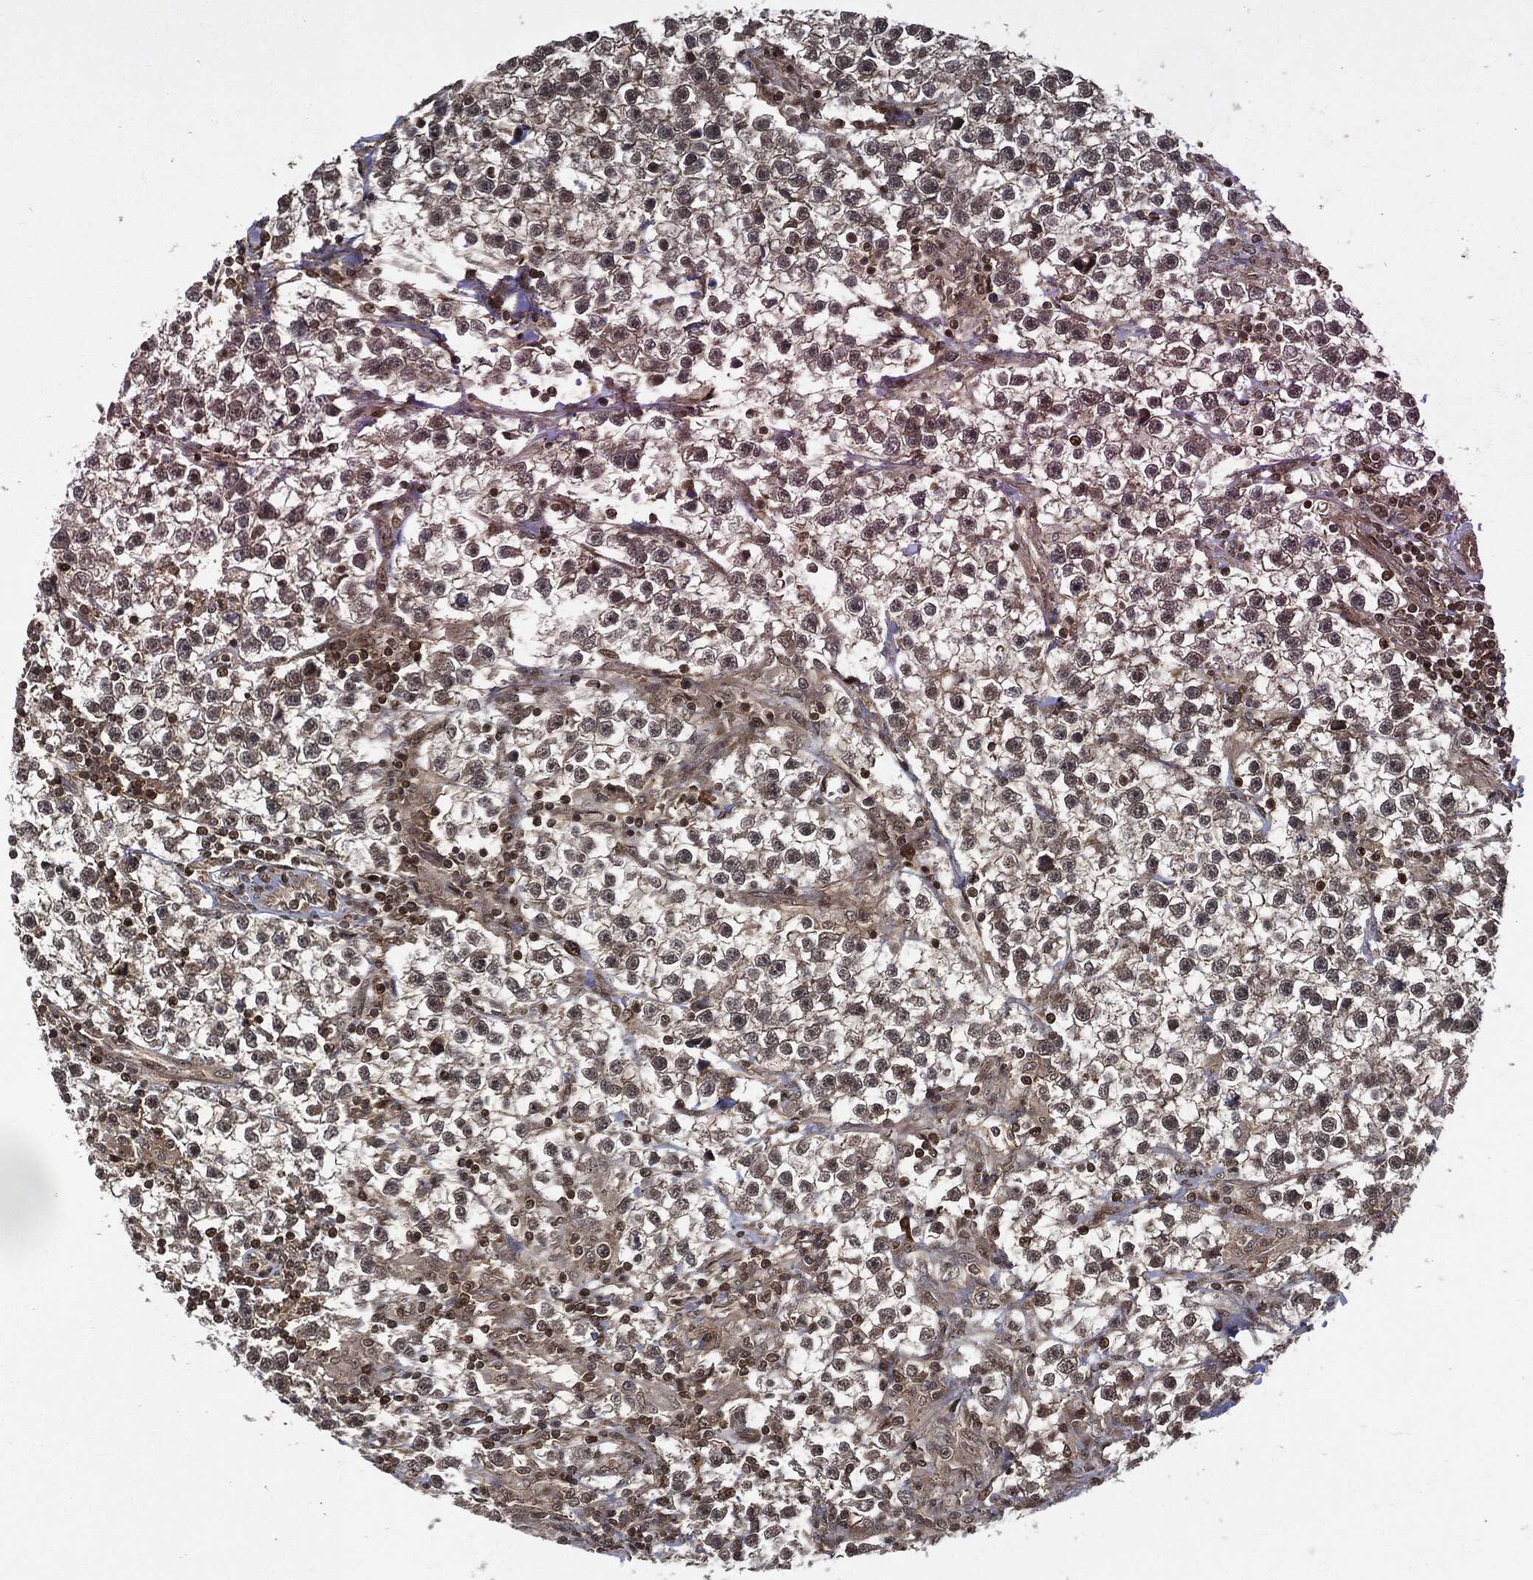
{"staining": {"intensity": "weak", "quantity": "25%-75%", "location": "cytoplasmic/membranous,nuclear"}, "tissue": "testis cancer", "cell_type": "Tumor cells", "image_type": "cancer", "snomed": [{"axis": "morphology", "description": "Seminoma, NOS"}, {"axis": "topography", "description": "Testis"}], "caption": "Tumor cells reveal low levels of weak cytoplasmic/membranous and nuclear staining in about 25%-75% of cells in seminoma (testis). The staining is performed using DAB brown chromogen to label protein expression. The nuclei are counter-stained blue using hematoxylin.", "gene": "CUTA", "patient": {"sex": "male", "age": 59}}